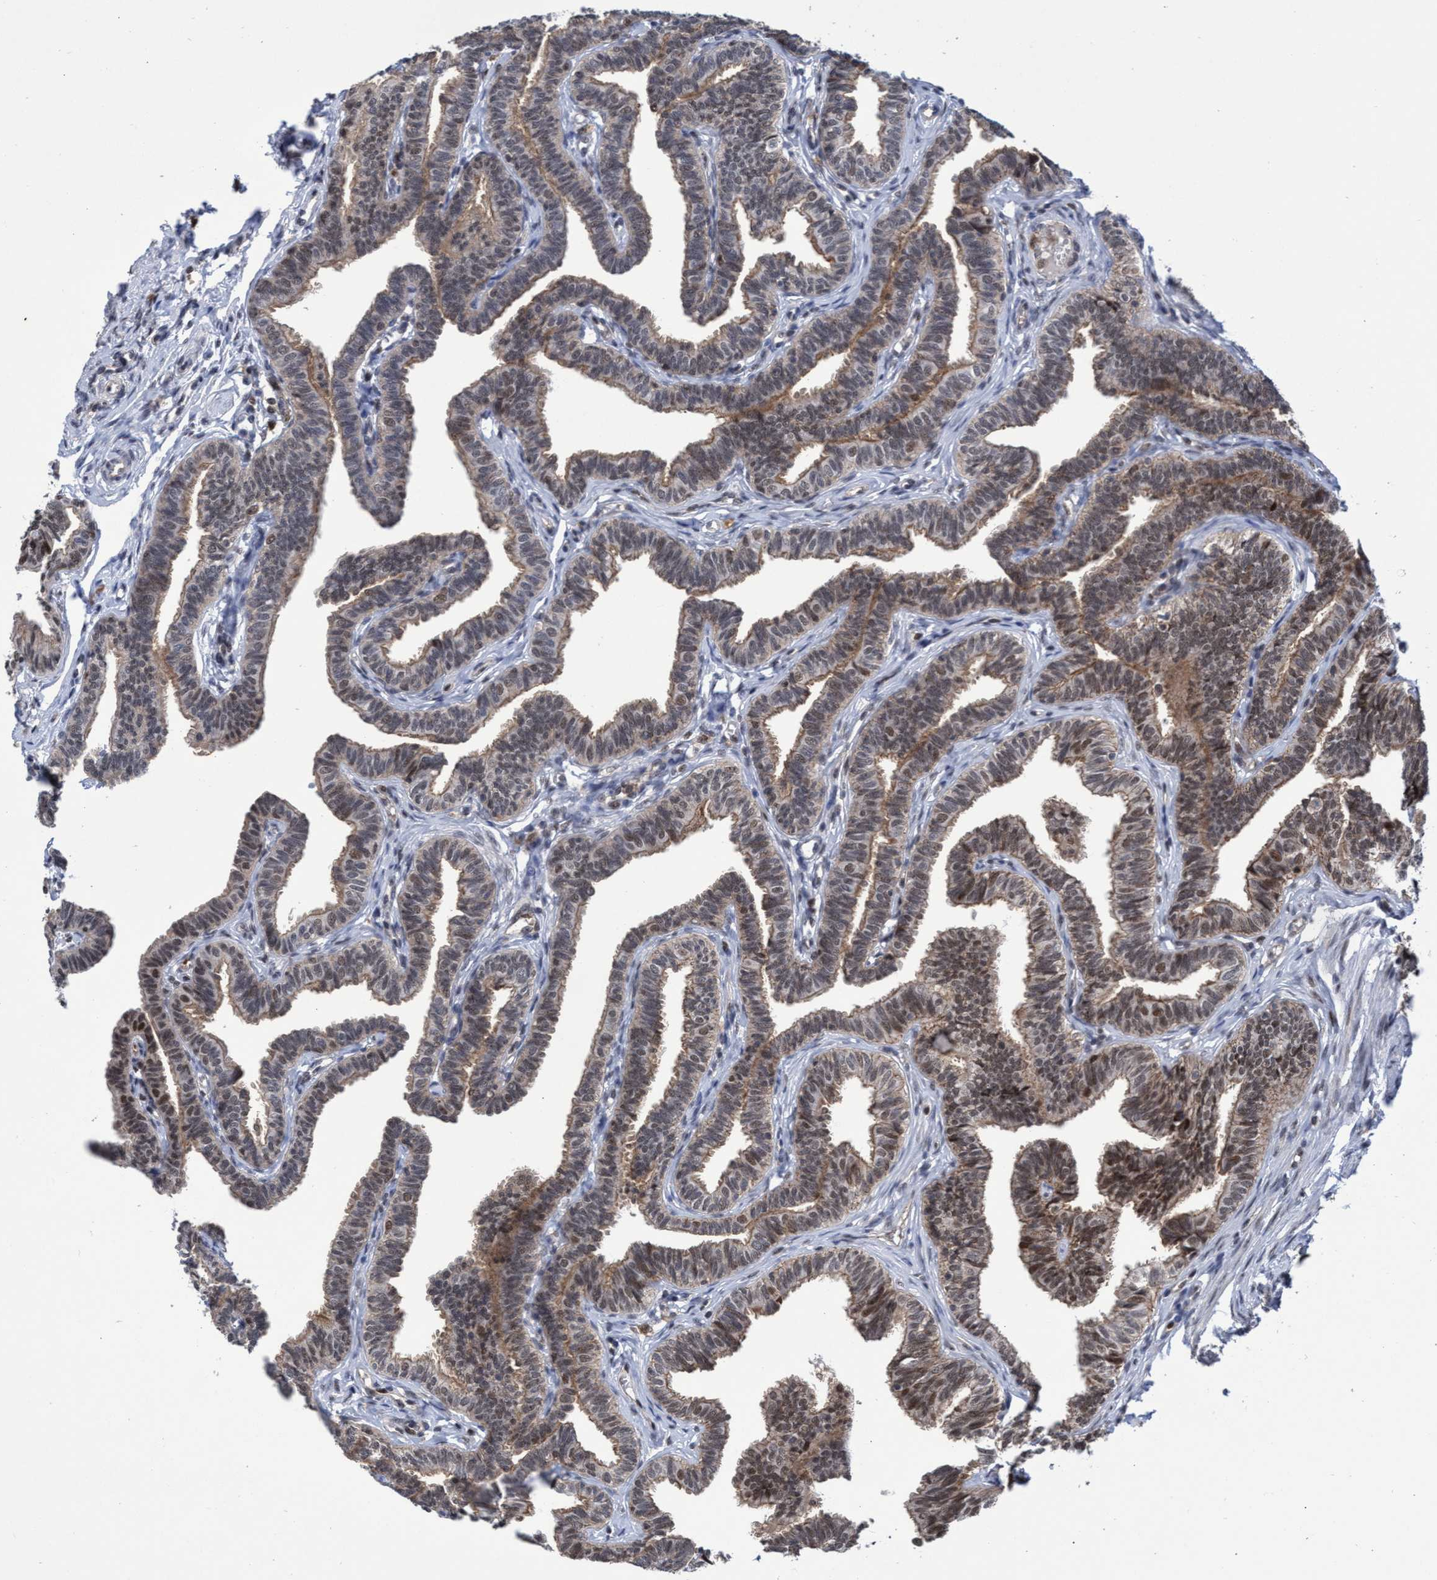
{"staining": {"intensity": "weak", "quantity": ">75%", "location": "cytoplasmic/membranous,nuclear"}, "tissue": "fallopian tube", "cell_type": "Glandular cells", "image_type": "normal", "snomed": [{"axis": "morphology", "description": "Normal tissue, NOS"}, {"axis": "topography", "description": "Fallopian tube"}, {"axis": "topography", "description": "Ovary"}], "caption": "Immunohistochemistry staining of normal fallopian tube, which shows low levels of weak cytoplasmic/membranous,nuclear expression in about >75% of glandular cells indicating weak cytoplasmic/membranous,nuclear protein positivity. The staining was performed using DAB (3,3'-diaminobenzidine) (brown) for protein detection and nuclei were counterstained in hematoxylin (blue).", "gene": "GTF2F1", "patient": {"sex": "female", "age": 23}}